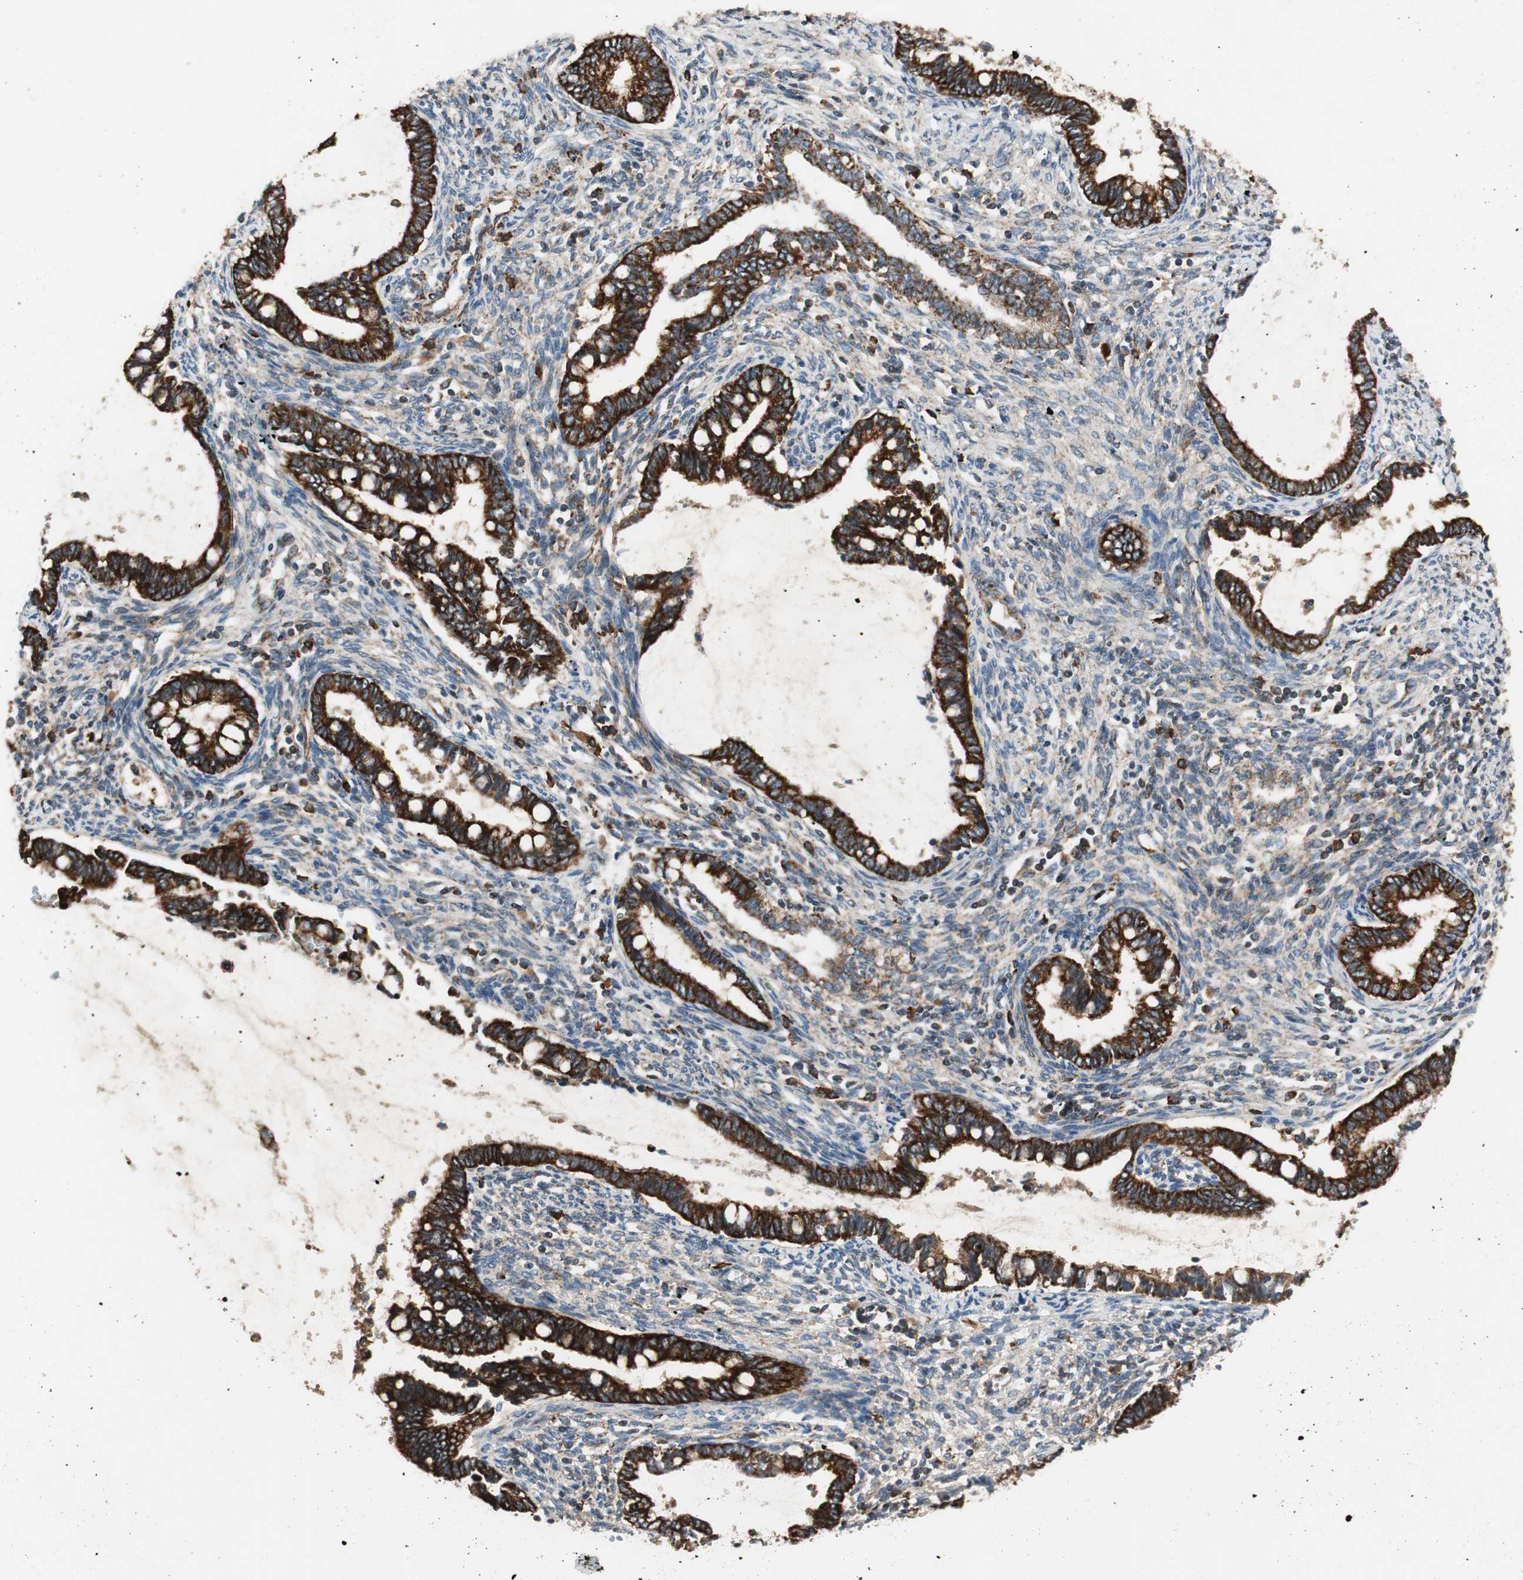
{"staining": {"intensity": "strong", "quantity": ">75%", "location": "cytoplasmic/membranous"}, "tissue": "cervical cancer", "cell_type": "Tumor cells", "image_type": "cancer", "snomed": [{"axis": "morphology", "description": "Adenocarcinoma, NOS"}, {"axis": "topography", "description": "Cervix"}], "caption": "Cervical cancer was stained to show a protein in brown. There is high levels of strong cytoplasmic/membranous staining in approximately >75% of tumor cells. The protein of interest is stained brown, and the nuclei are stained in blue (DAB IHC with brightfield microscopy, high magnification).", "gene": "AKAP1", "patient": {"sex": "female", "age": 44}}